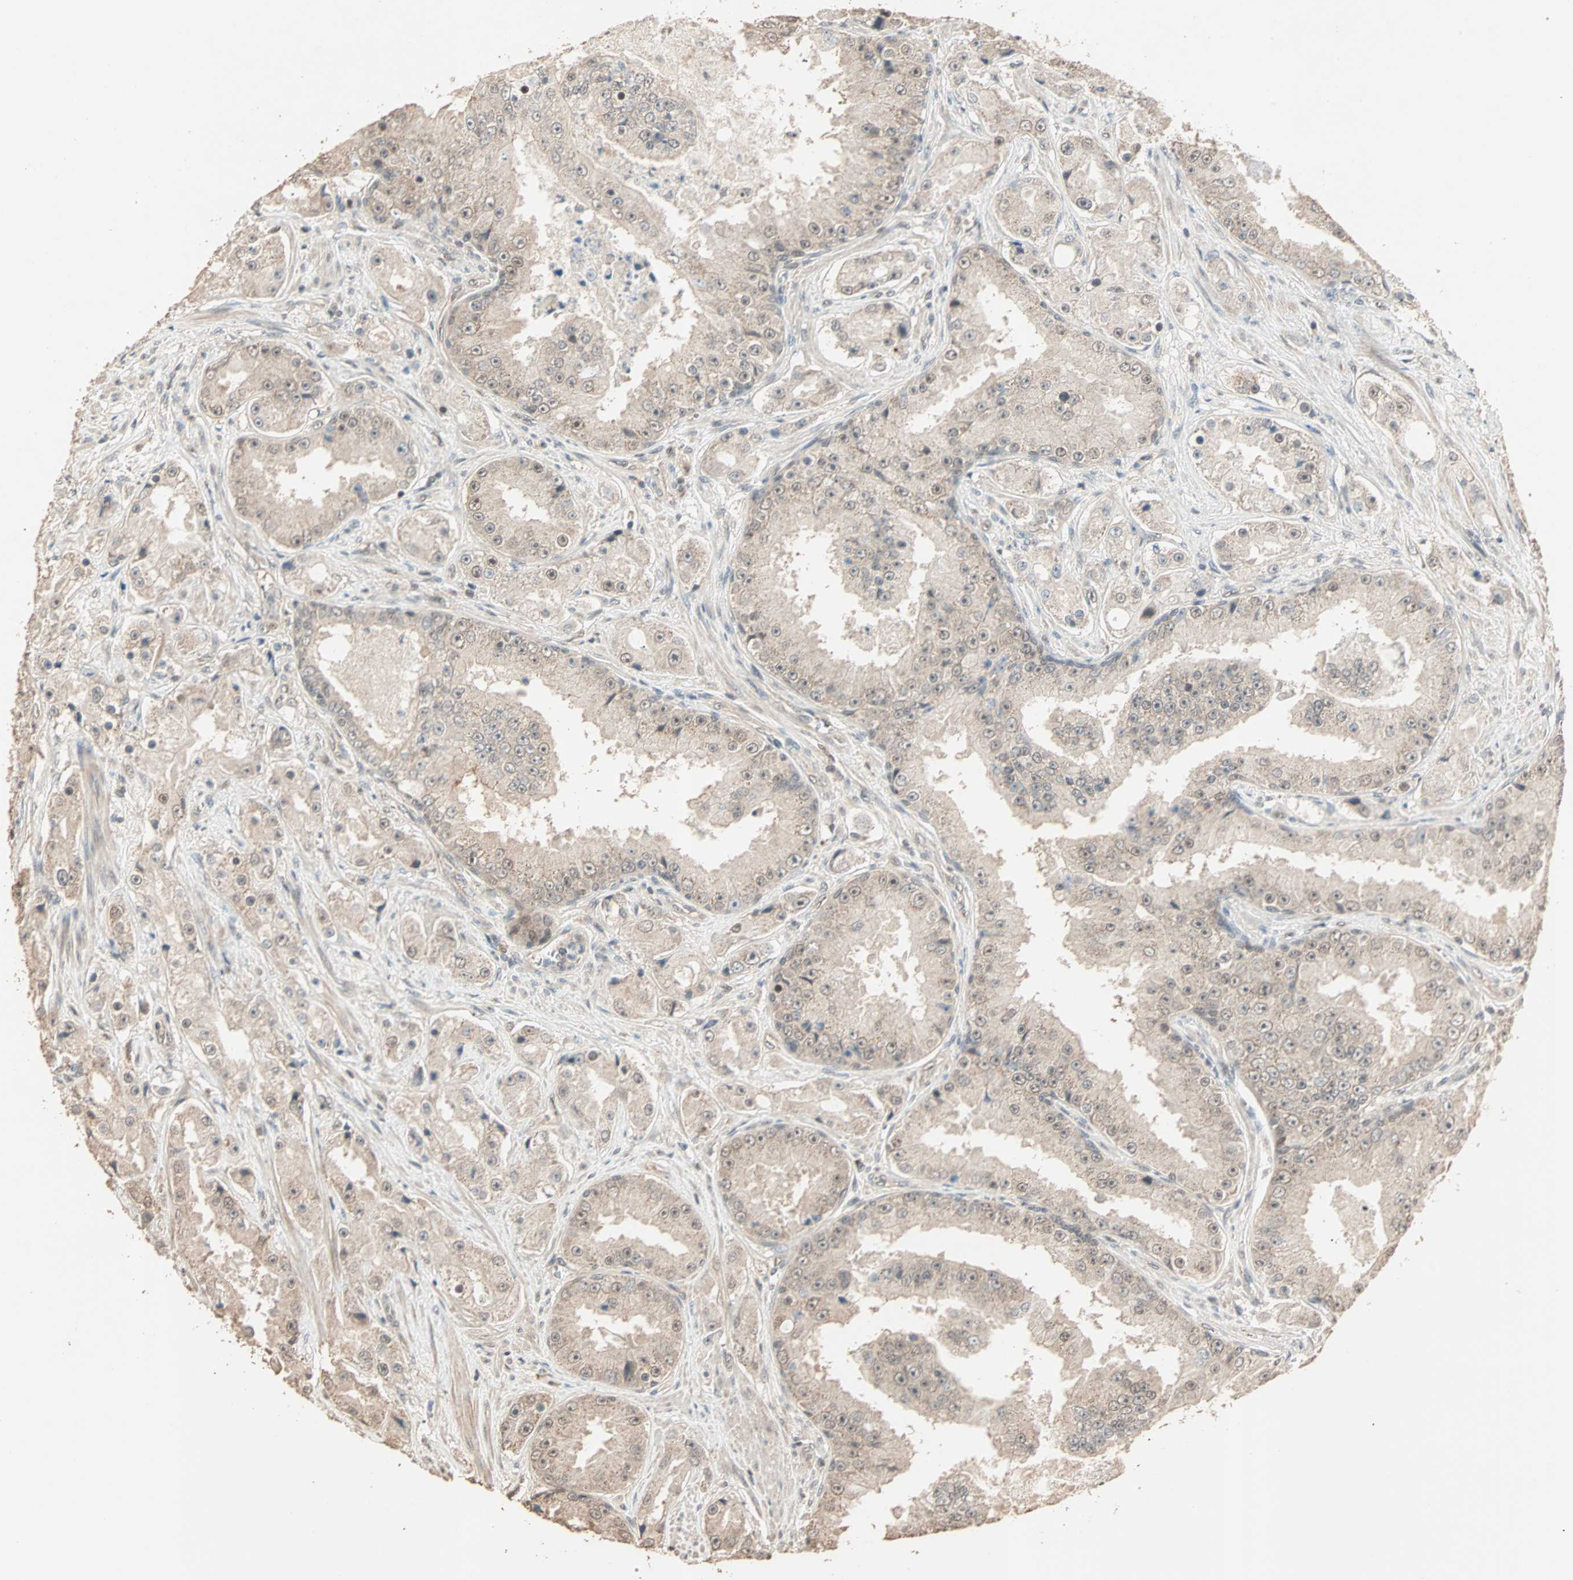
{"staining": {"intensity": "weak", "quantity": "25%-75%", "location": "cytoplasmic/membranous,nuclear"}, "tissue": "prostate cancer", "cell_type": "Tumor cells", "image_type": "cancer", "snomed": [{"axis": "morphology", "description": "Adenocarcinoma, High grade"}, {"axis": "topography", "description": "Prostate"}], "caption": "IHC photomicrograph of neoplastic tissue: prostate adenocarcinoma (high-grade) stained using immunohistochemistry (IHC) demonstrates low levels of weak protein expression localized specifically in the cytoplasmic/membranous and nuclear of tumor cells, appearing as a cytoplasmic/membranous and nuclear brown color.", "gene": "ZBTB33", "patient": {"sex": "male", "age": 73}}